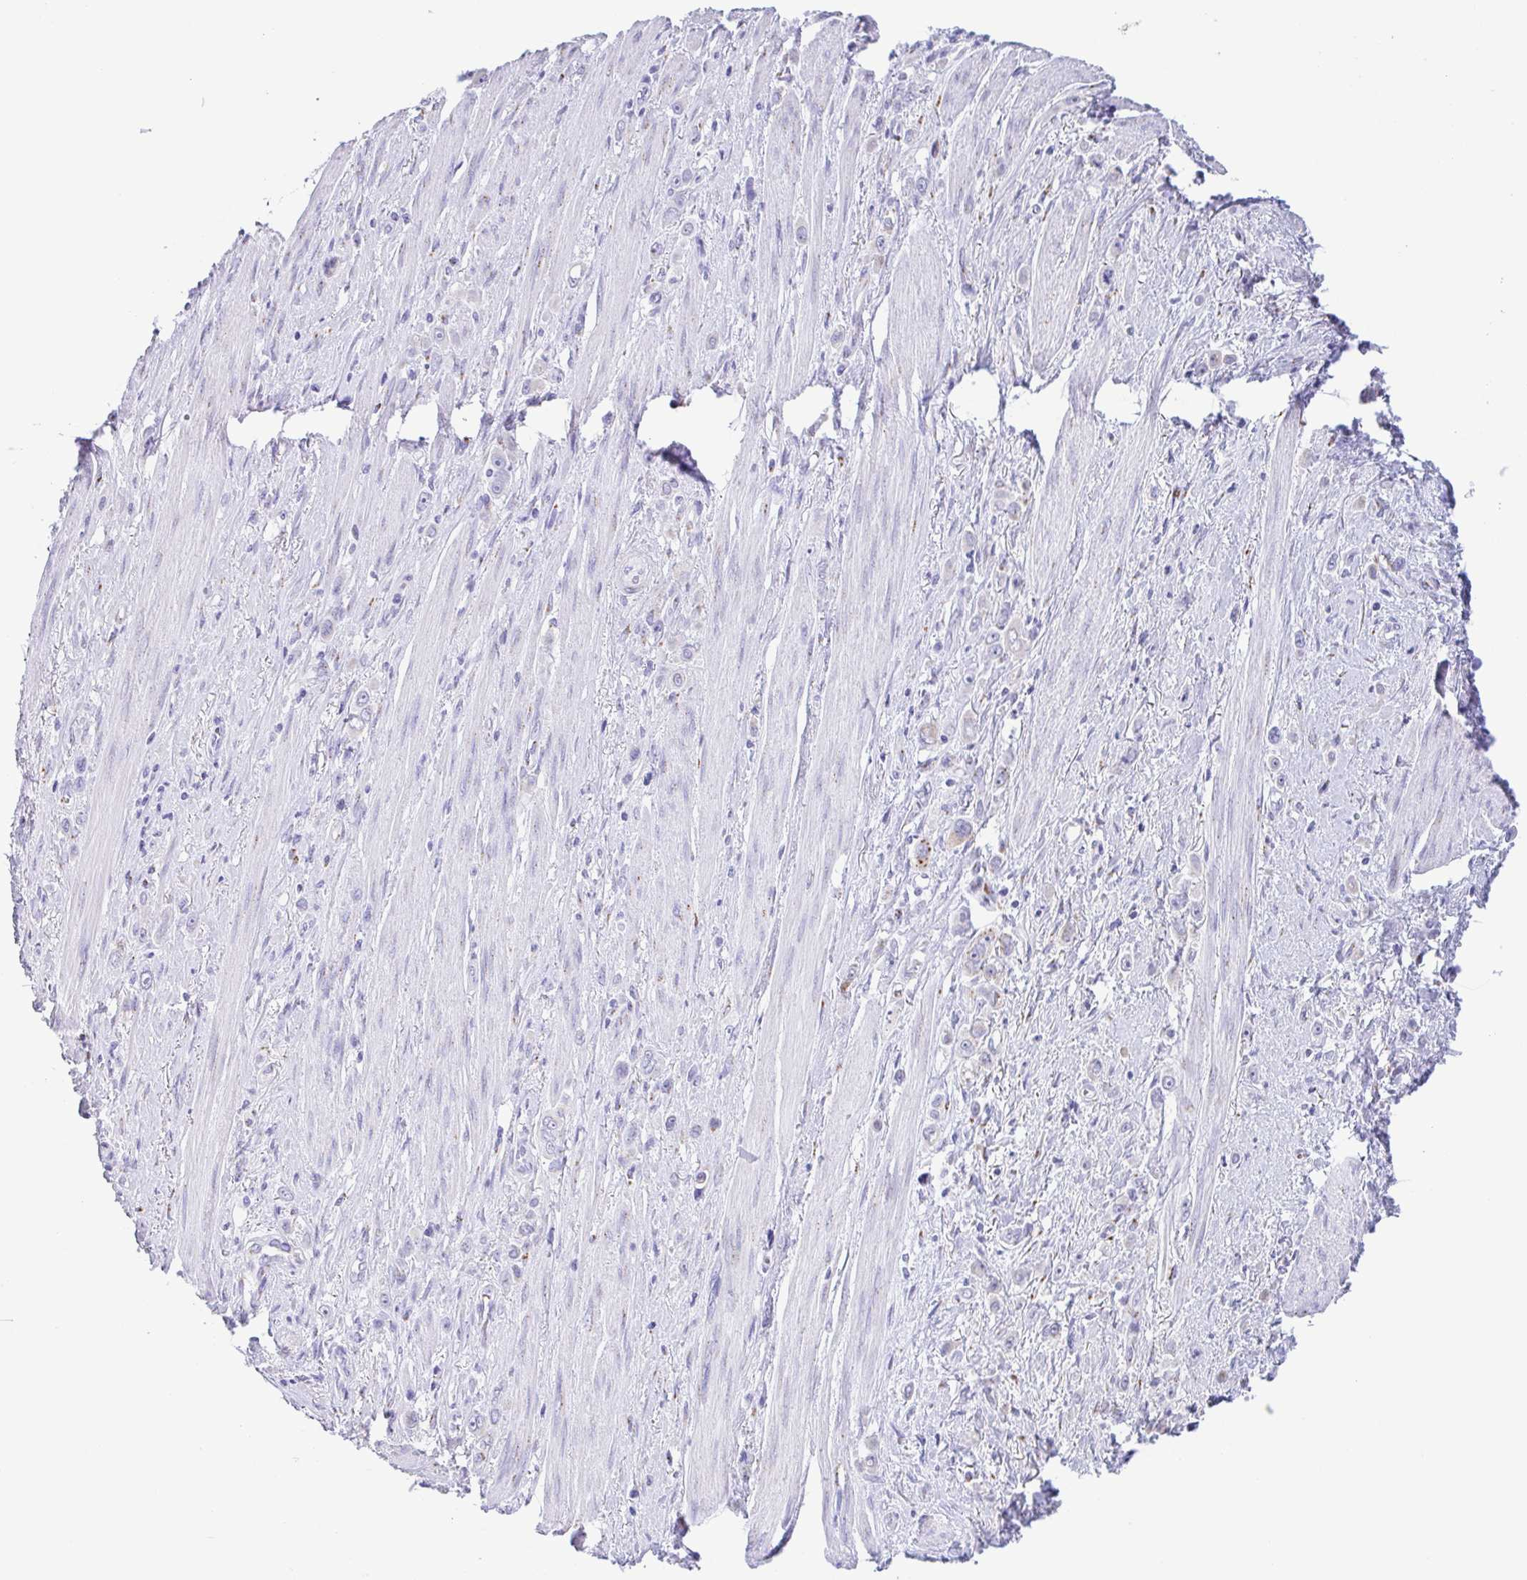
{"staining": {"intensity": "negative", "quantity": "none", "location": "none"}, "tissue": "stomach cancer", "cell_type": "Tumor cells", "image_type": "cancer", "snomed": [{"axis": "morphology", "description": "Adenocarcinoma, NOS"}, {"axis": "topography", "description": "Stomach, upper"}], "caption": "An immunohistochemistry histopathology image of stomach cancer (adenocarcinoma) is shown. There is no staining in tumor cells of stomach cancer (adenocarcinoma).", "gene": "SULT1B1", "patient": {"sex": "male", "age": 75}}